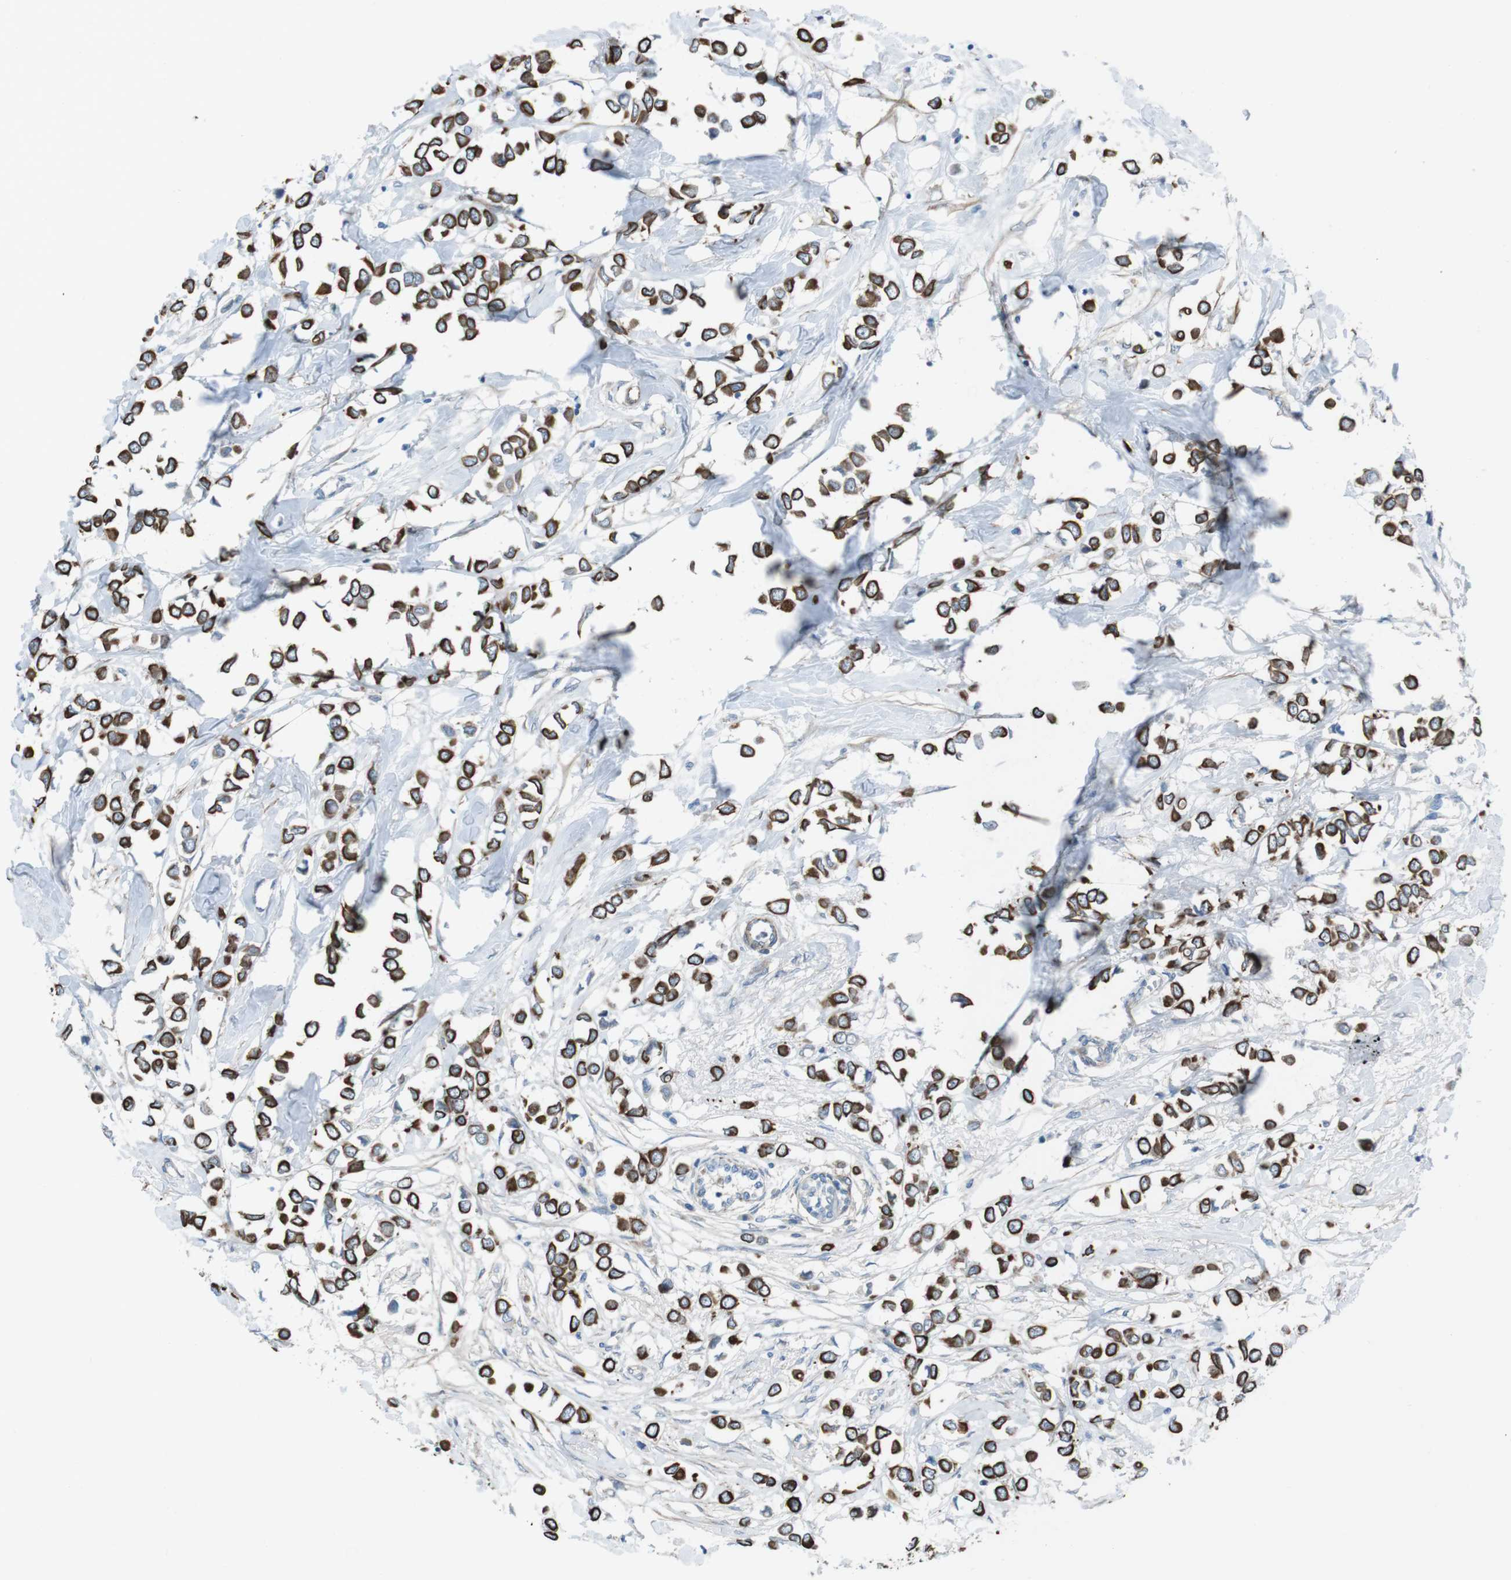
{"staining": {"intensity": "moderate", "quantity": ">75%", "location": "cytoplasmic/membranous"}, "tissue": "breast cancer", "cell_type": "Tumor cells", "image_type": "cancer", "snomed": [{"axis": "morphology", "description": "Lobular carcinoma"}, {"axis": "topography", "description": "Breast"}], "caption": "An immunohistochemistry image of tumor tissue is shown. Protein staining in brown highlights moderate cytoplasmic/membranous positivity in breast cancer within tumor cells.", "gene": "FAM174B", "patient": {"sex": "female", "age": 51}}